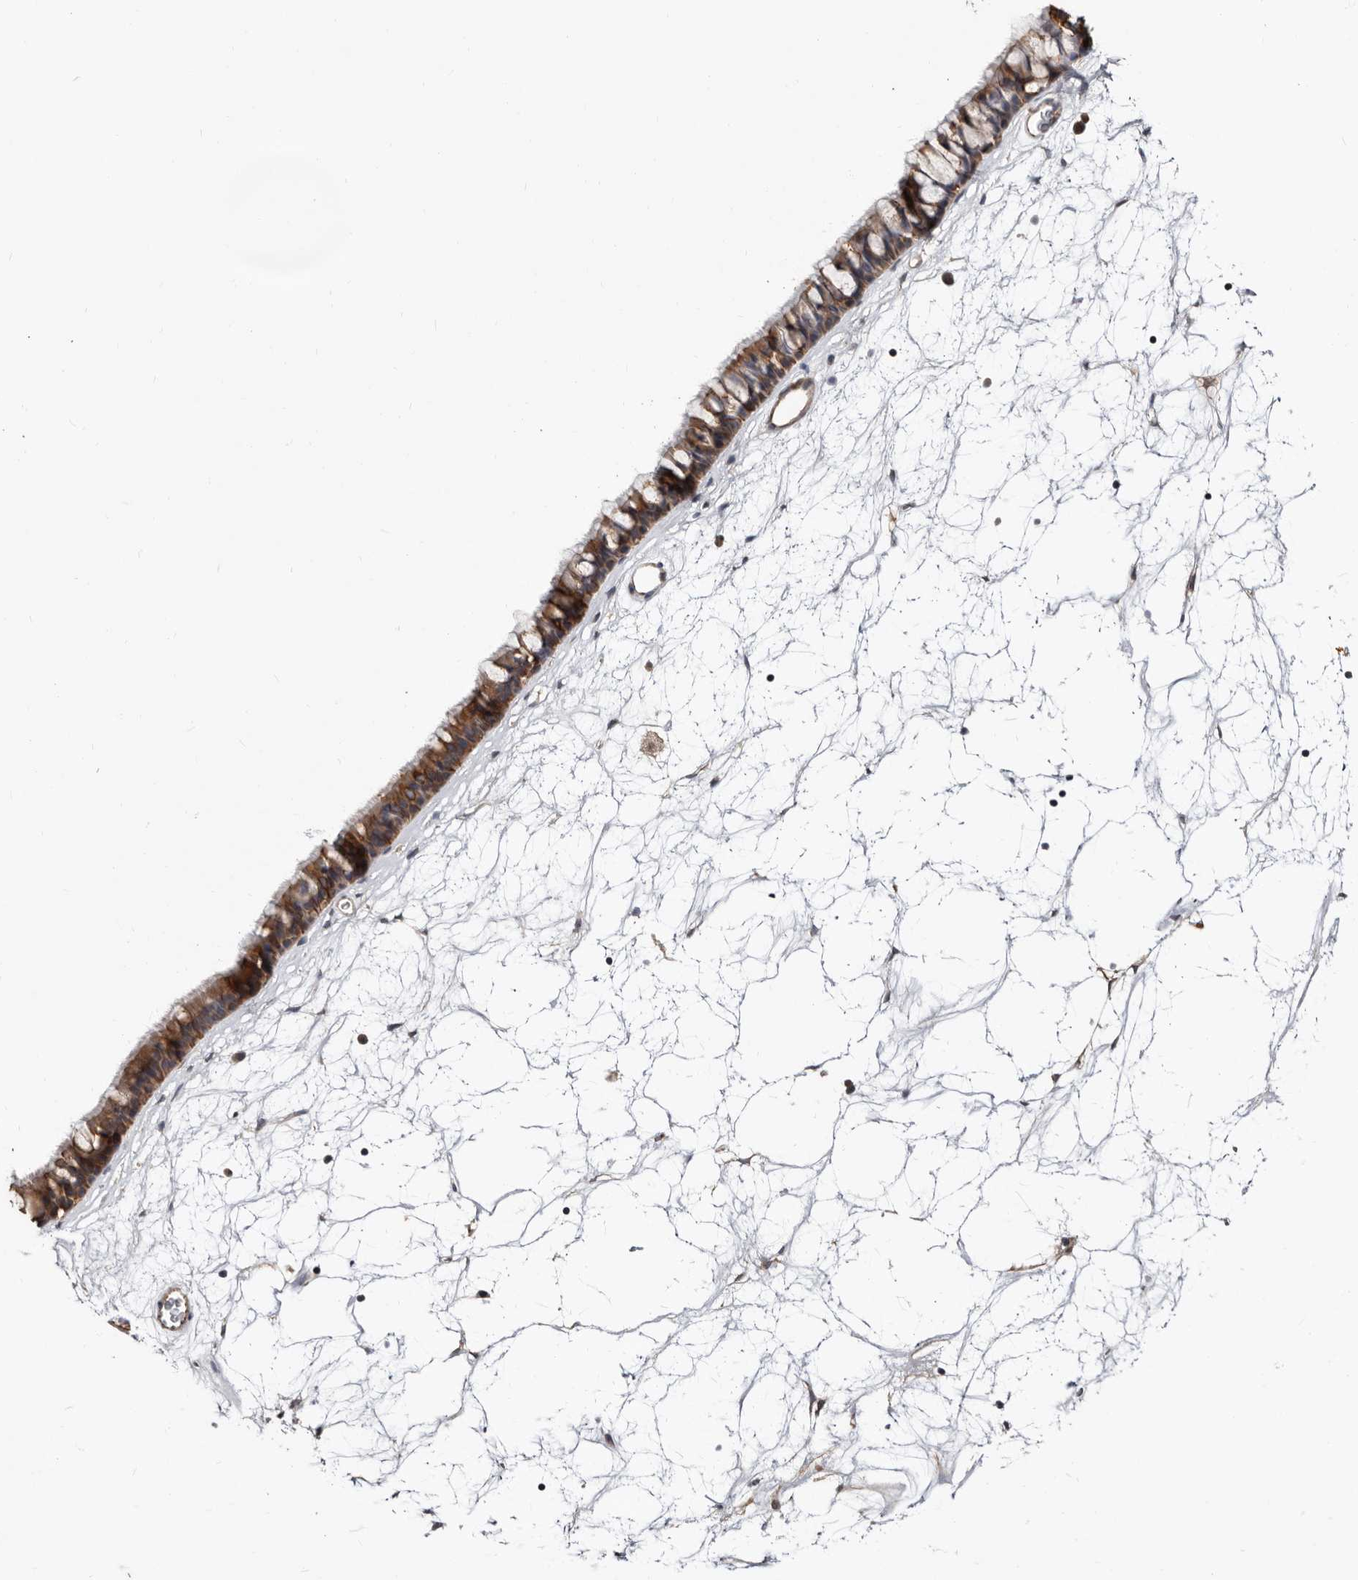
{"staining": {"intensity": "strong", "quantity": ">75%", "location": "cytoplasmic/membranous"}, "tissue": "nasopharynx", "cell_type": "Respiratory epithelial cells", "image_type": "normal", "snomed": [{"axis": "morphology", "description": "Normal tissue, NOS"}, {"axis": "topography", "description": "Nasopharynx"}], "caption": "Approximately >75% of respiratory epithelial cells in benign nasopharynx demonstrate strong cytoplasmic/membranous protein positivity as visualized by brown immunohistochemical staining.", "gene": "MRPL18", "patient": {"sex": "male", "age": 64}}